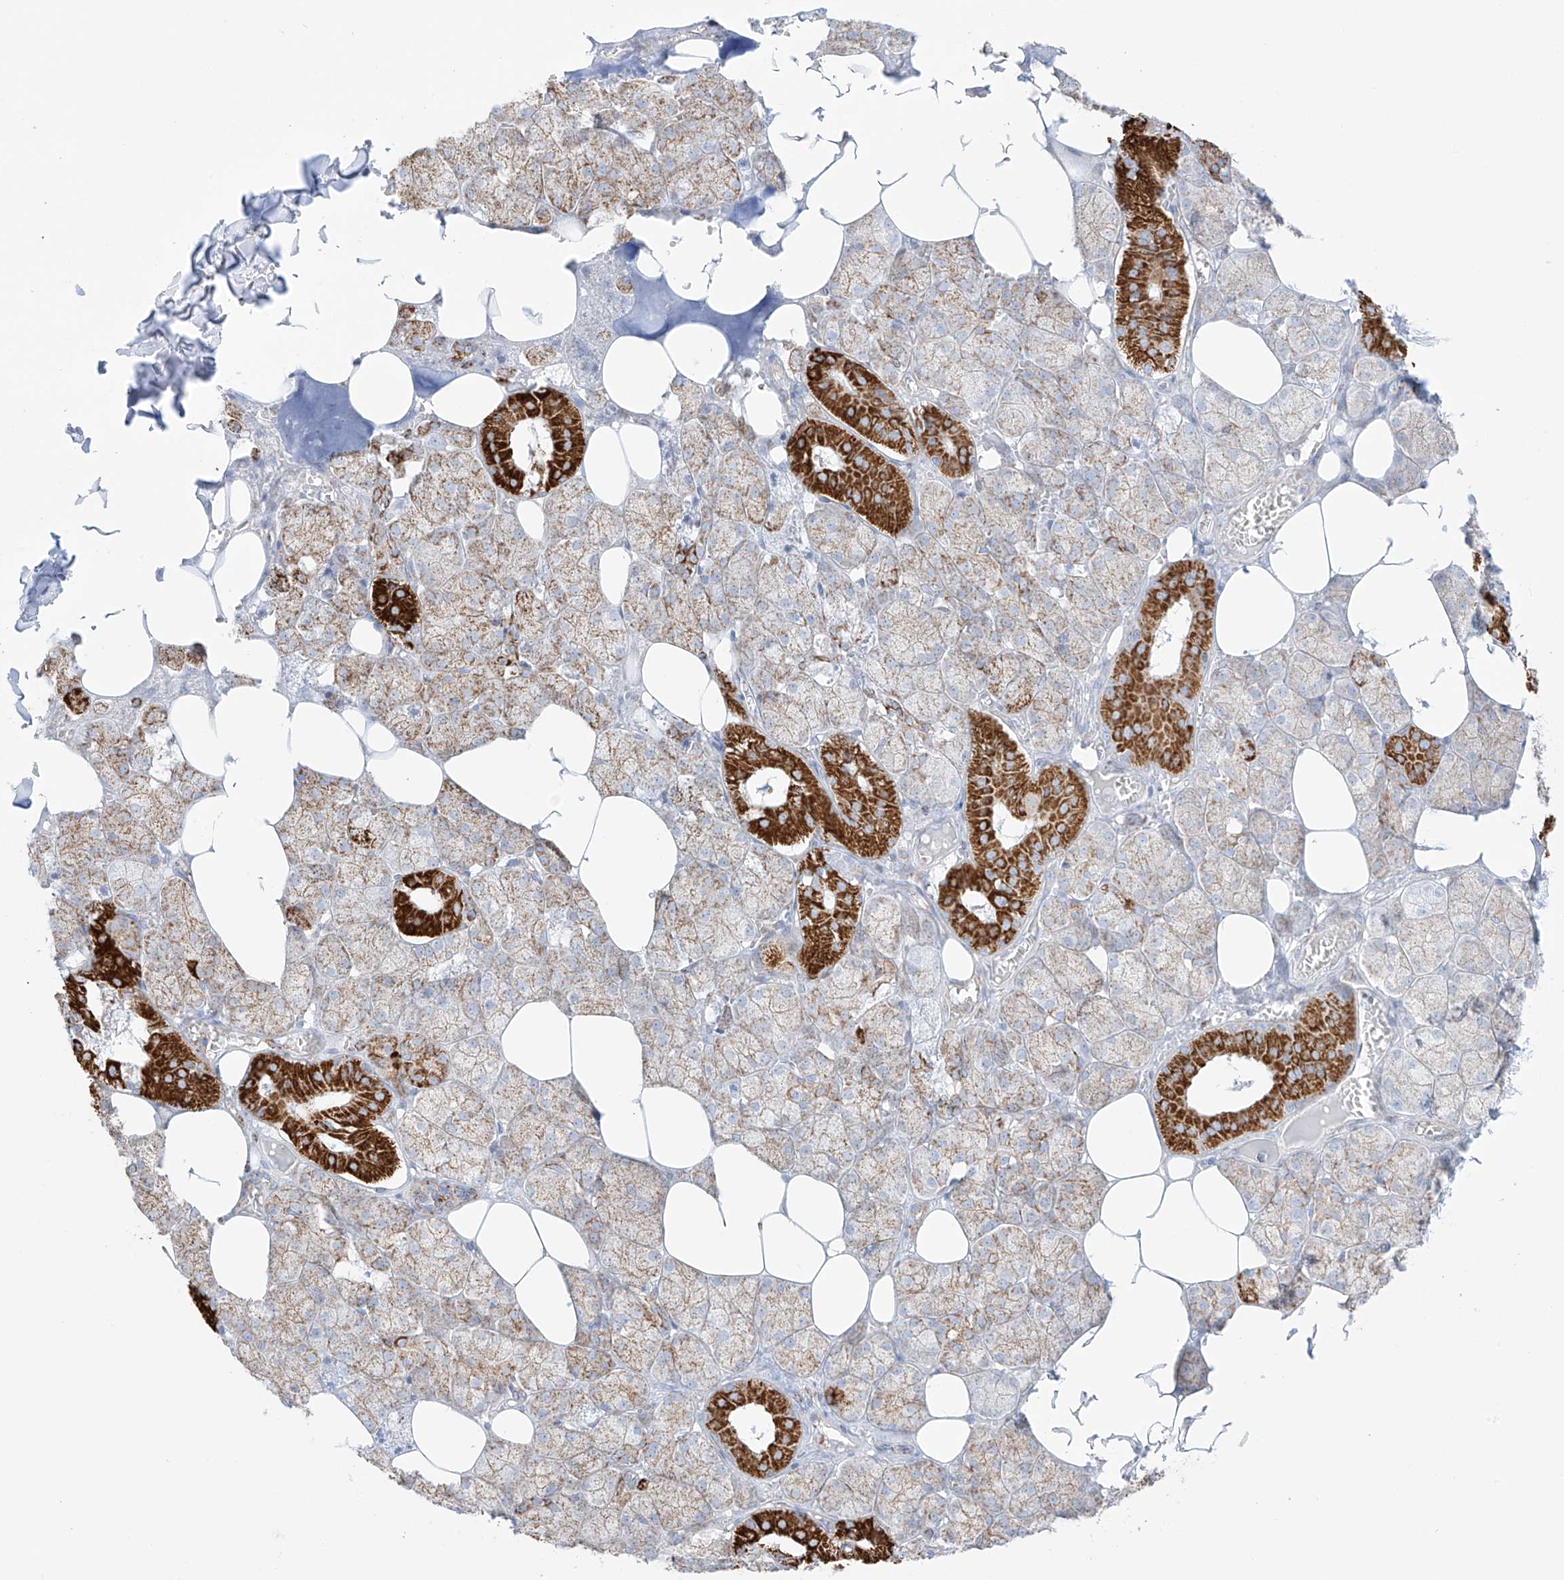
{"staining": {"intensity": "strong", "quantity": "25%-75%", "location": "cytoplasmic/membranous"}, "tissue": "salivary gland", "cell_type": "Glandular cells", "image_type": "normal", "snomed": [{"axis": "morphology", "description": "Normal tissue, NOS"}, {"axis": "topography", "description": "Salivary gland"}], "caption": "A high-resolution image shows immunohistochemistry staining of benign salivary gland, which shows strong cytoplasmic/membranous positivity in approximately 25%-75% of glandular cells.", "gene": "XKR3", "patient": {"sex": "male", "age": 62}}